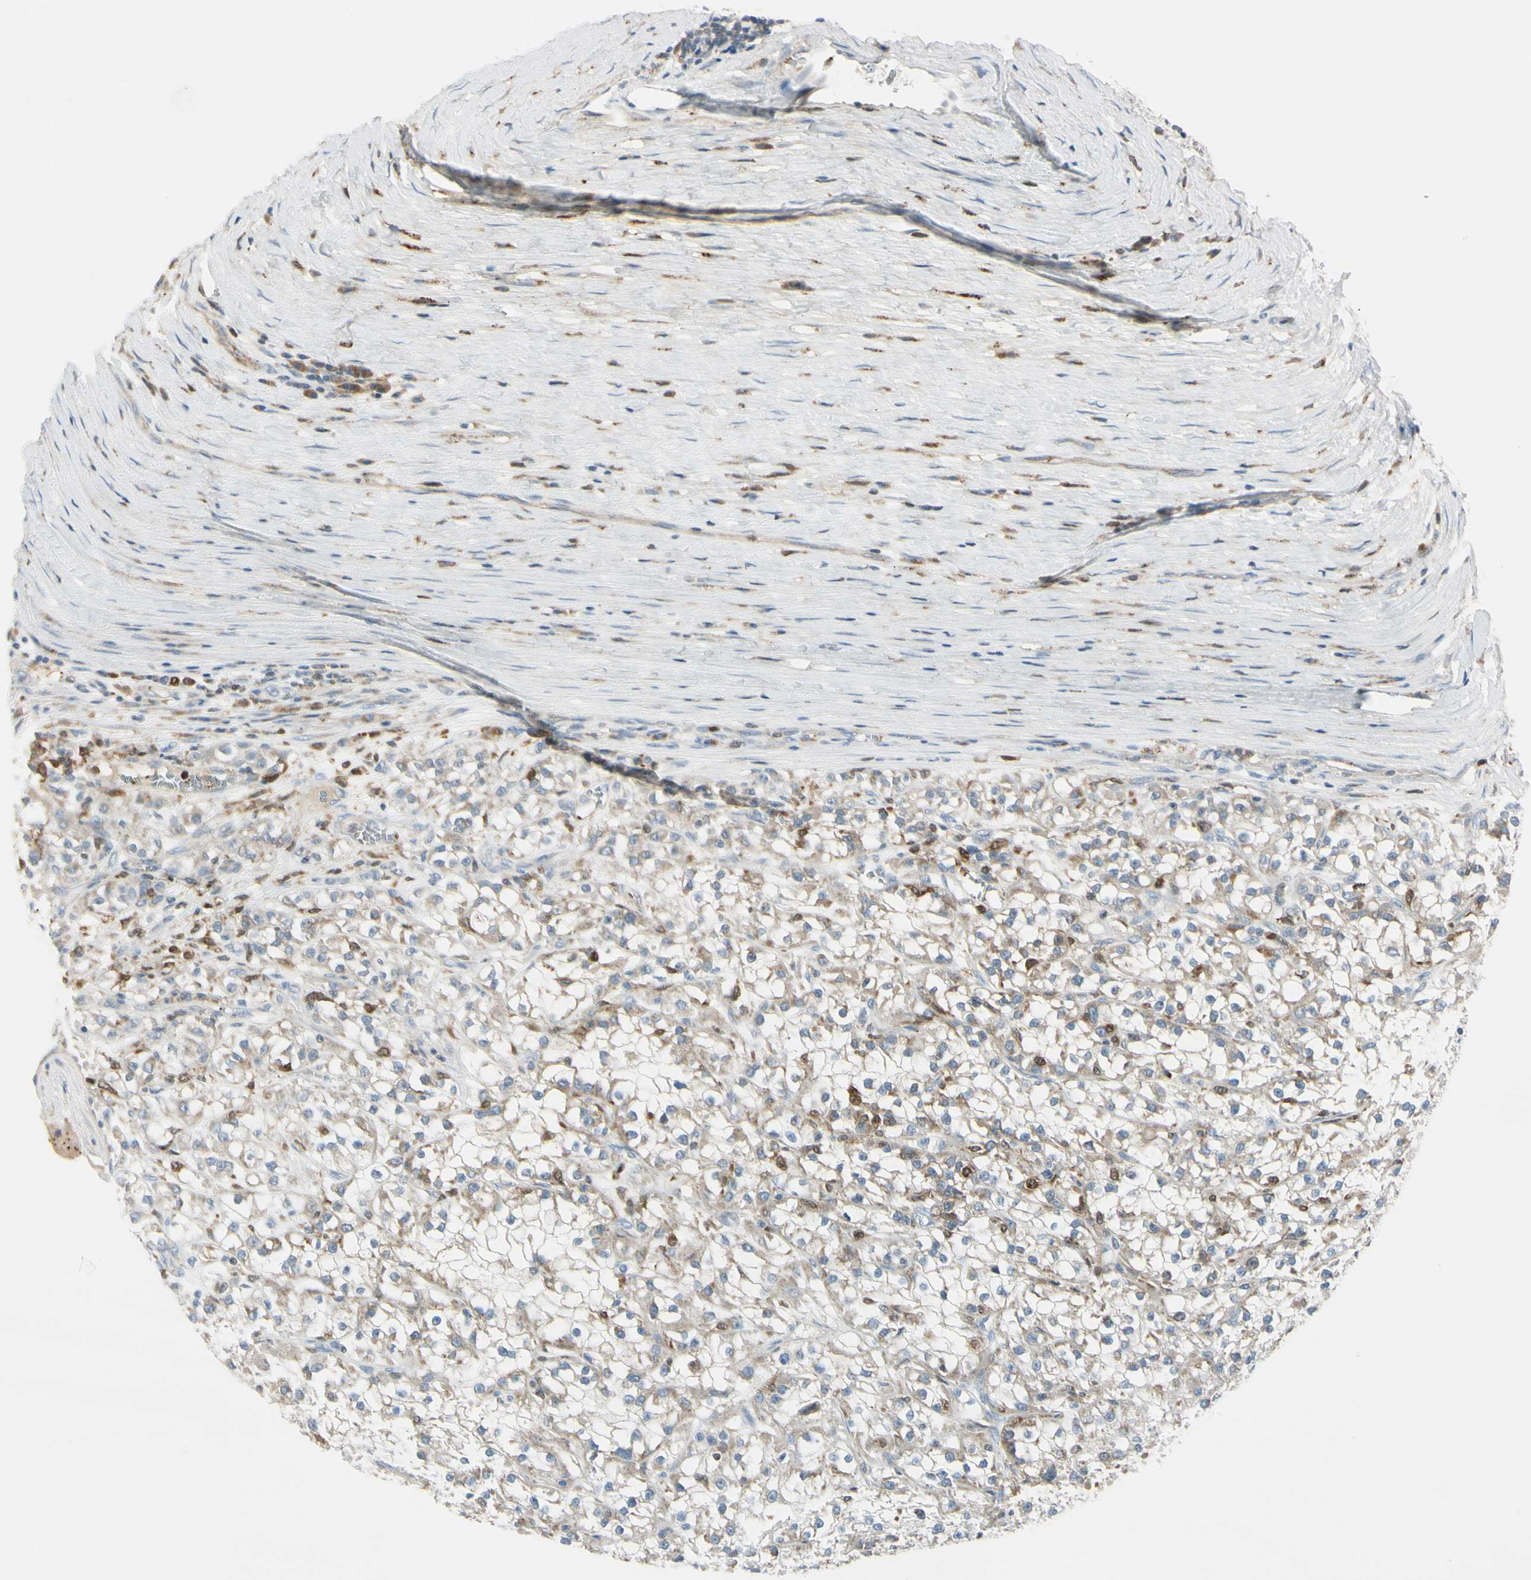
{"staining": {"intensity": "weak", "quantity": ">75%", "location": "cytoplasmic/membranous"}, "tissue": "renal cancer", "cell_type": "Tumor cells", "image_type": "cancer", "snomed": [{"axis": "morphology", "description": "Adenocarcinoma, NOS"}, {"axis": "topography", "description": "Kidney"}], "caption": "High-power microscopy captured an immunohistochemistry image of renal cancer (adenocarcinoma), revealing weak cytoplasmic/membranous positivity in about >75% of tumor cells.", "gene": "CYRIB", "patient": {"sex": "female", "age": 52}}